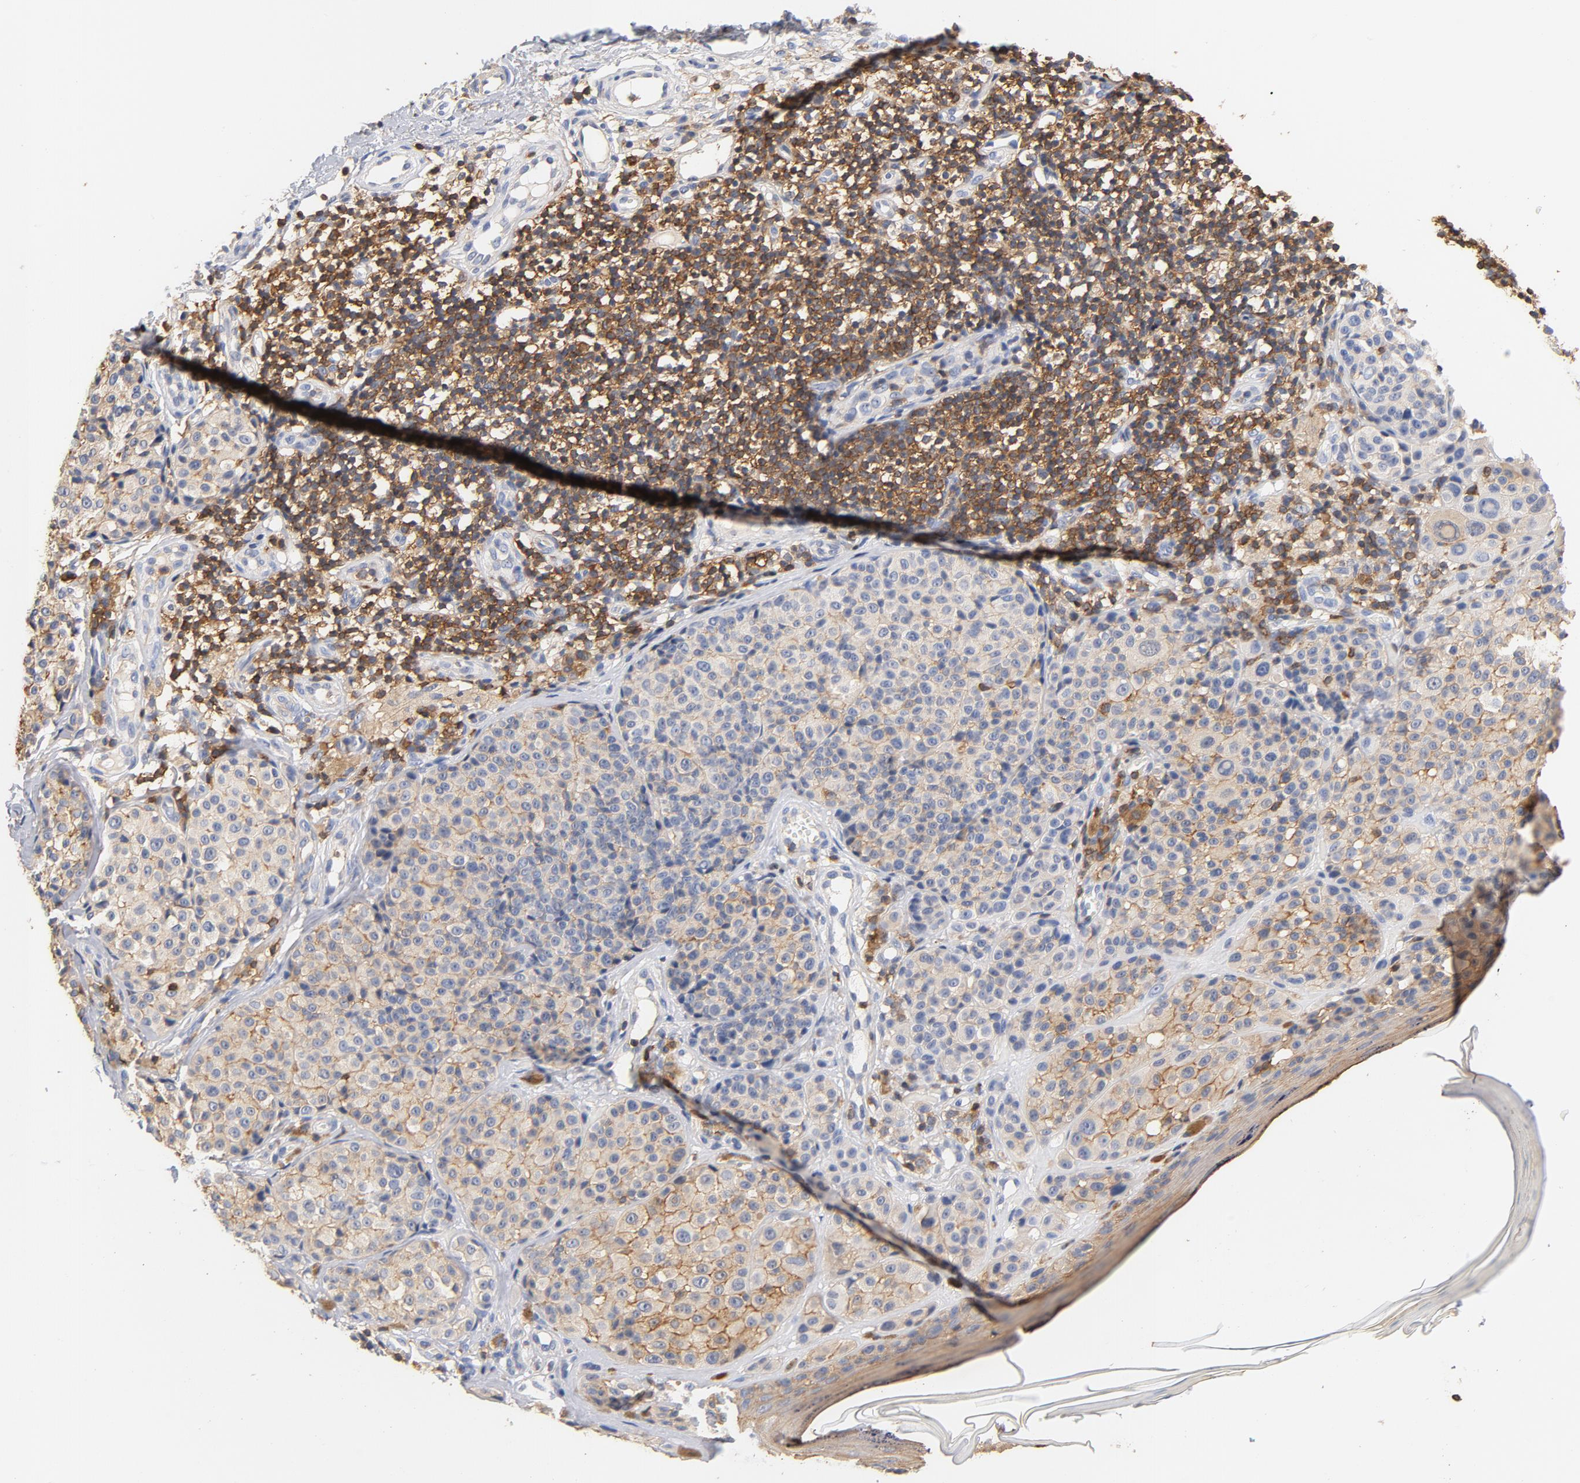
{"staining": {"intensity": "weak", "quantity": ">75%", "location": "cytoplasmic/membranous"}, "tissue": "melanoma", "cell_type": "Tumor cells", "image_type": "cancer", "snomed": [{"axis": "morphology", "description": "Malignant melanoma, NOS"}, {"axis": "topography", "description": "Skin"}], "caption": "Protein staining of malignant melanoma tissue reveals weak cytoplasmic/membranous expression in about >75% of tumor cells.", "gene": "EZR", "patient": {"sex": "female", "age": 75}}